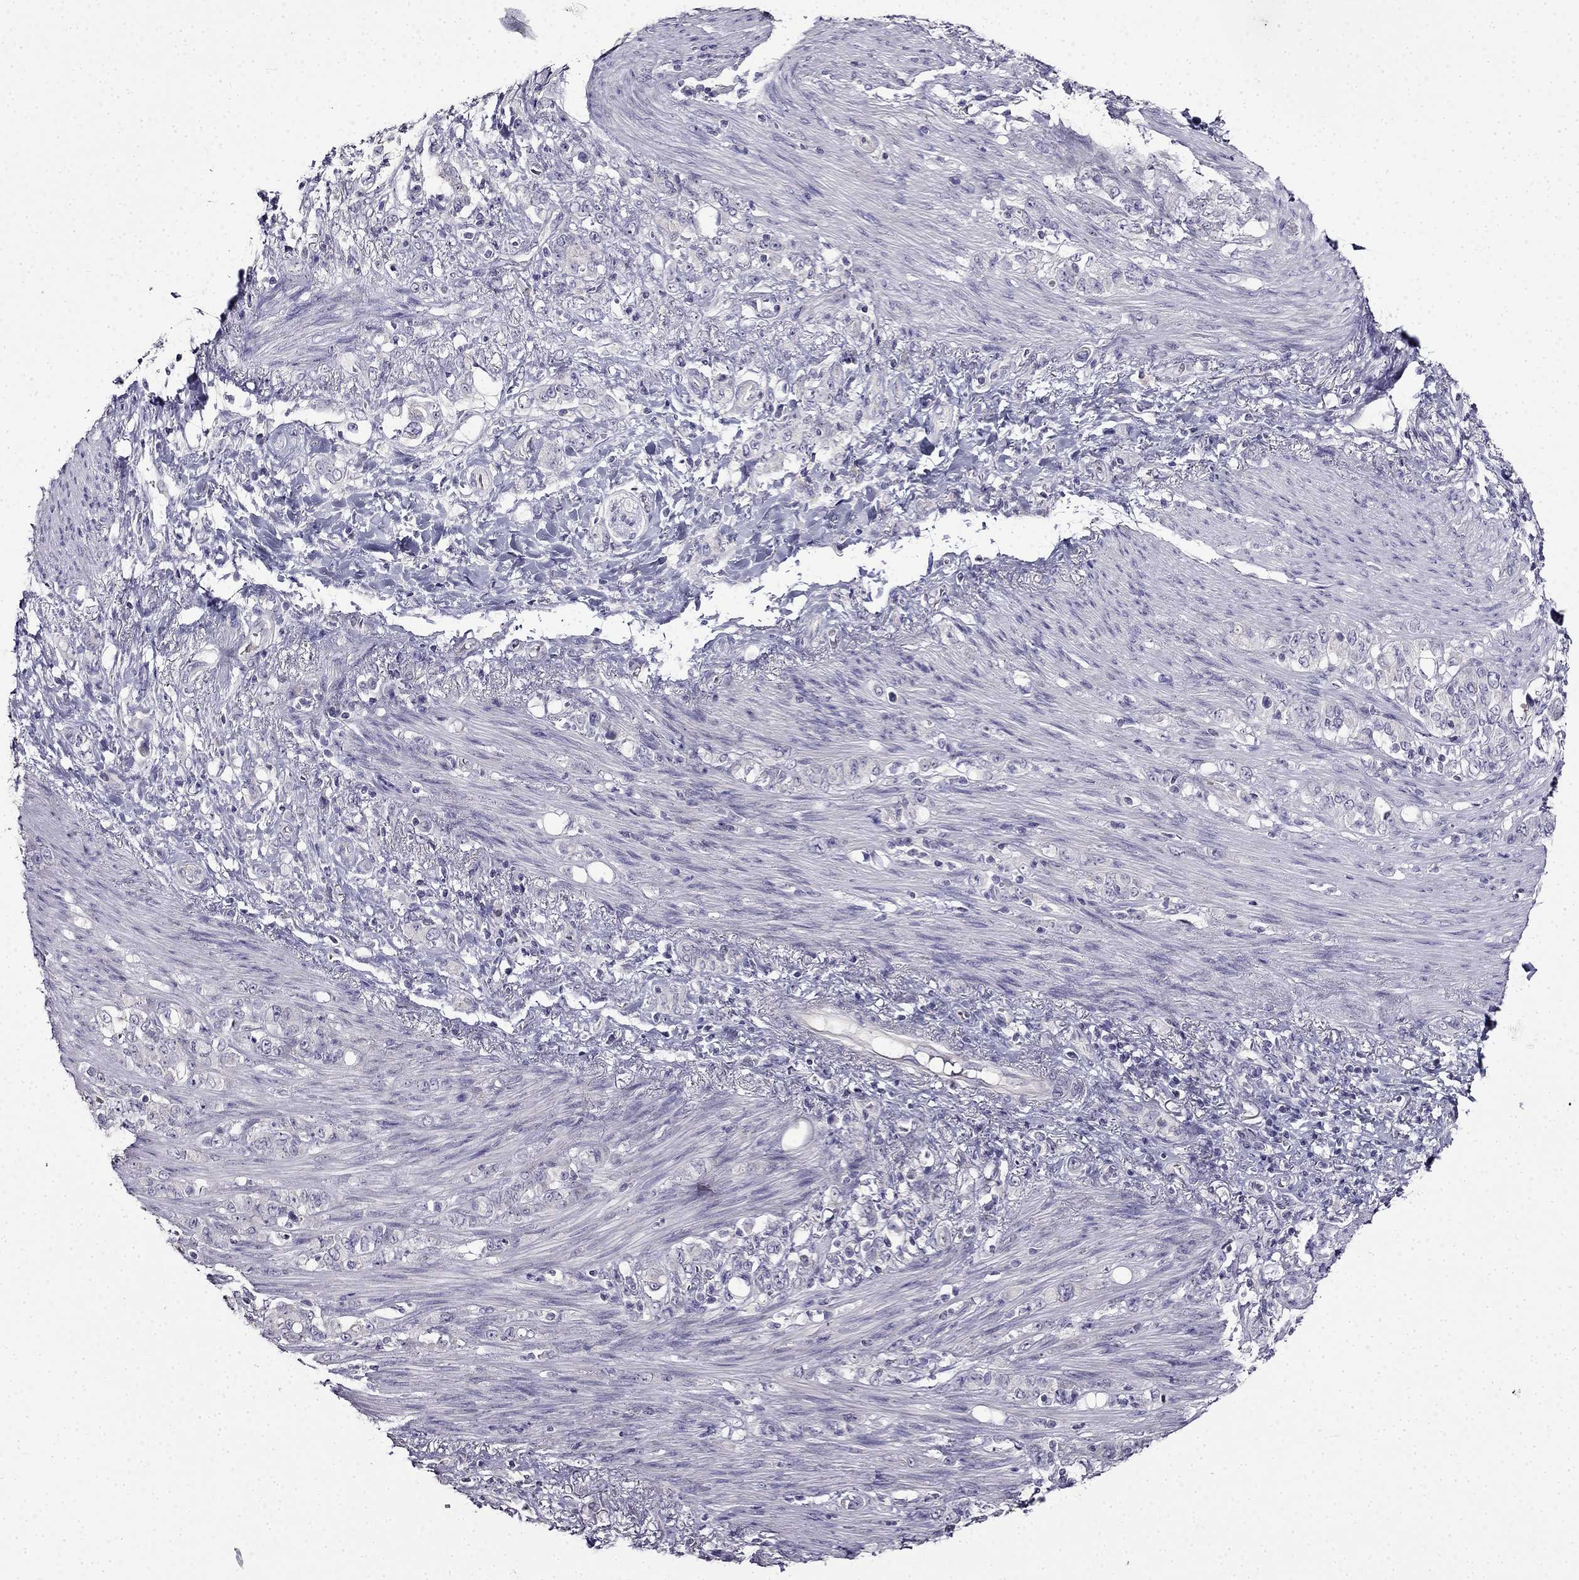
{"staining": {"intensity": "negative", "quantity": "none", "location": "none"}, "tissue": "stomach cancer", "cell_type": "Tumor cells", "image_type": "cancer", "snomed": [{"axis": "morphology", "description": "Adenocarcinoma, NOS"}, {"axis": "topography", "description": "Stomach"}], "caption": "An image of stomach cancer (adenocarcinoma) stained for a protein exhibits no brown staining in tumor cells. (DAB IHC, high magnification).", "gene": "TMEM266", "patient": {"sex": "female", "age": 79}}